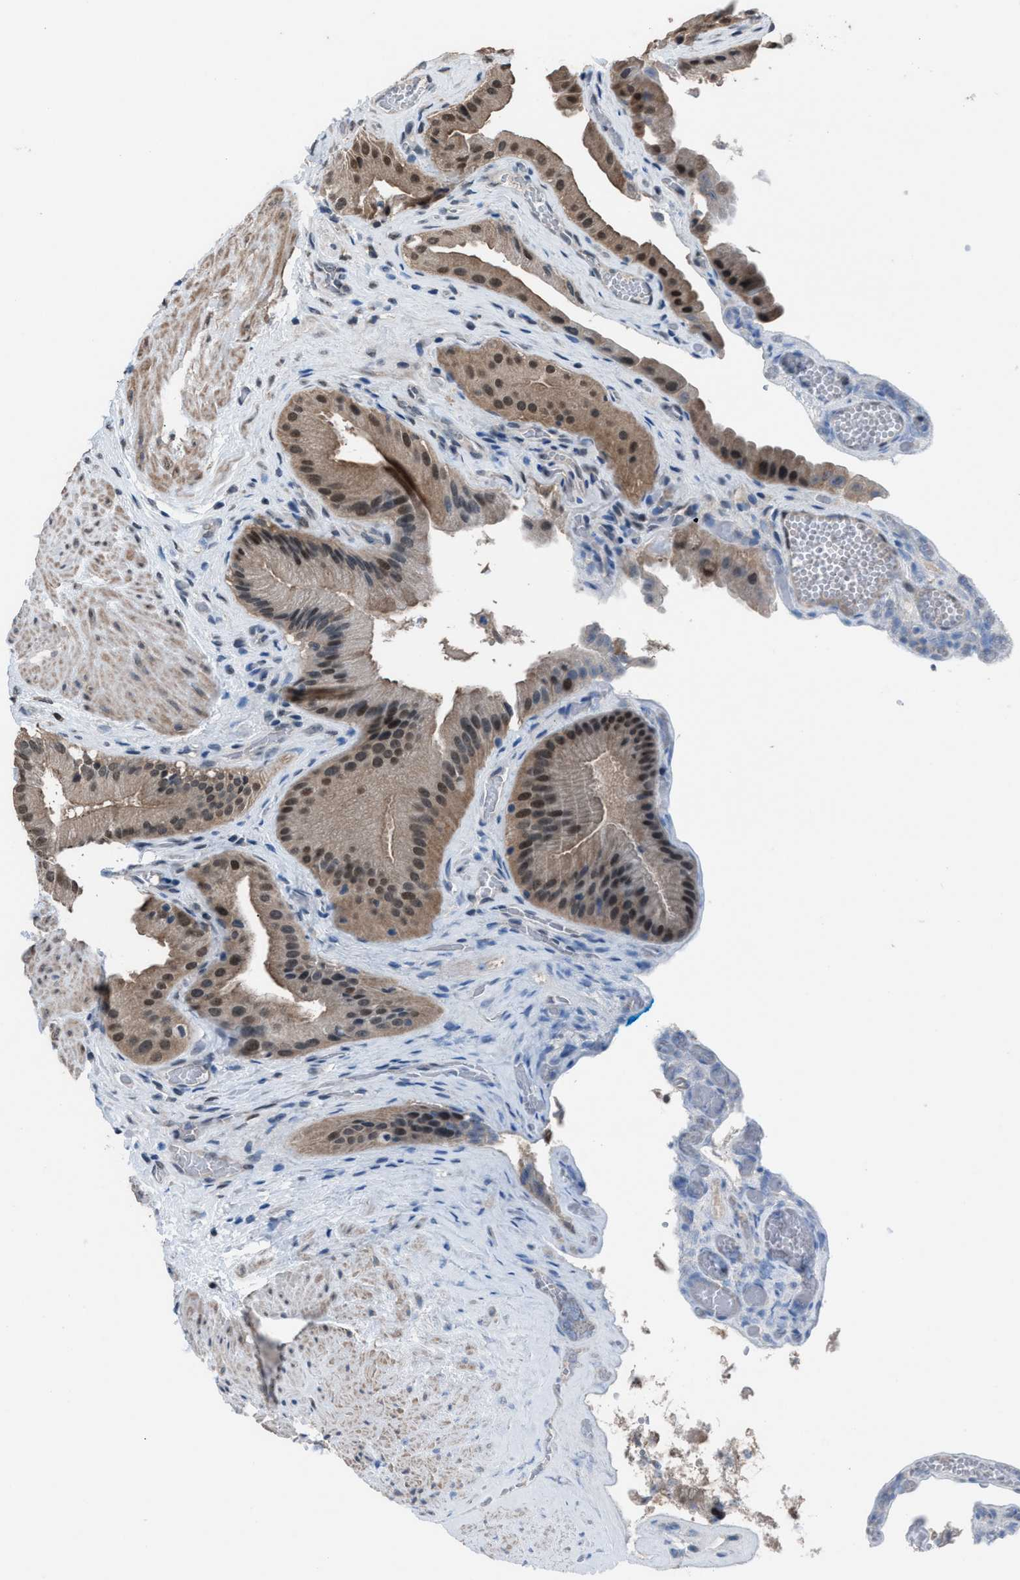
{"staining": {"intensity": "moderate", "quantity": ">75%", "location": "cytoplasmic/membranous,nuclear"}, "tissue": "gallbladder", "cell_type": "Glandular cells", "image_type": "normal", "snomed": [{"axis": "morphology", "description": "Normal tissue, NOS"}, {"axis": "topography", "description": "Gallbladder"}], "caption": "Immunohistochemistry (IHC) of benign gallbladder reveals medium levels of moderate cytoplasmic/membranous,nuclear positivity in about >75% of glandular cells. The staining was performed using DAB (3,3'-diaminobenzidine), with brown indicating positive protein expression. Nuclei are stained blue with hematoxylin.", "gene": "ZNF276", "patient": {"sex": "male", "age": 49}}